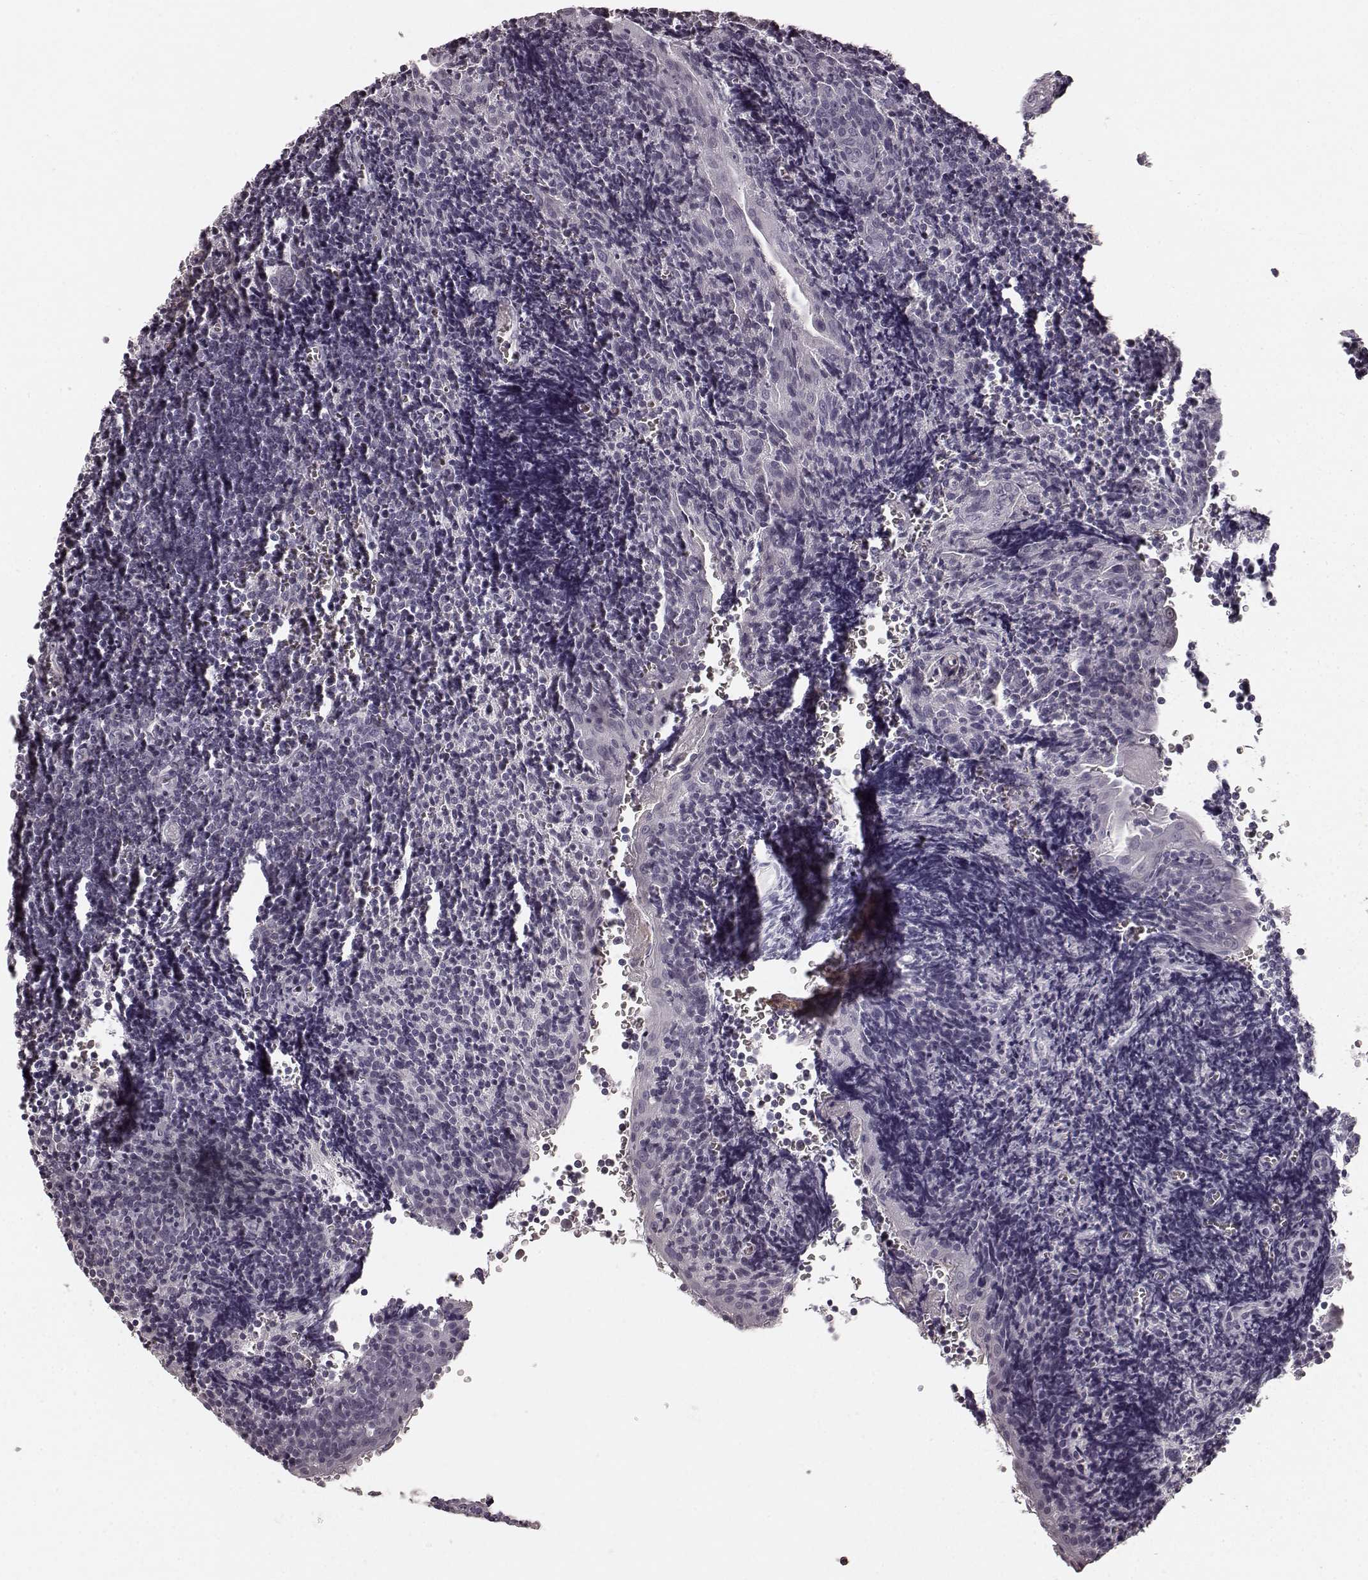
{"staining": {"intensity": "negative", "quantity": "none", "location": "none"}, "tissue": "tonsil", "cell_type": "Germinal center cells", "image_type": "normal", "snomed": [{"axis": "morphology", "description": "Normal tissue, NOS"}, {"axis": "morphology", "description": "Inflammation, NOS"}, {"axis": "topography", "description": "Tonsil"}], "caption": "Immunohistochemistry (IHC) image of unremarkable tonsil stained for a protein (brown), which demonstrates no expression in germinal center cells.", "gene": "RIT2", "patient": {"sex": "female", "age": 31}}